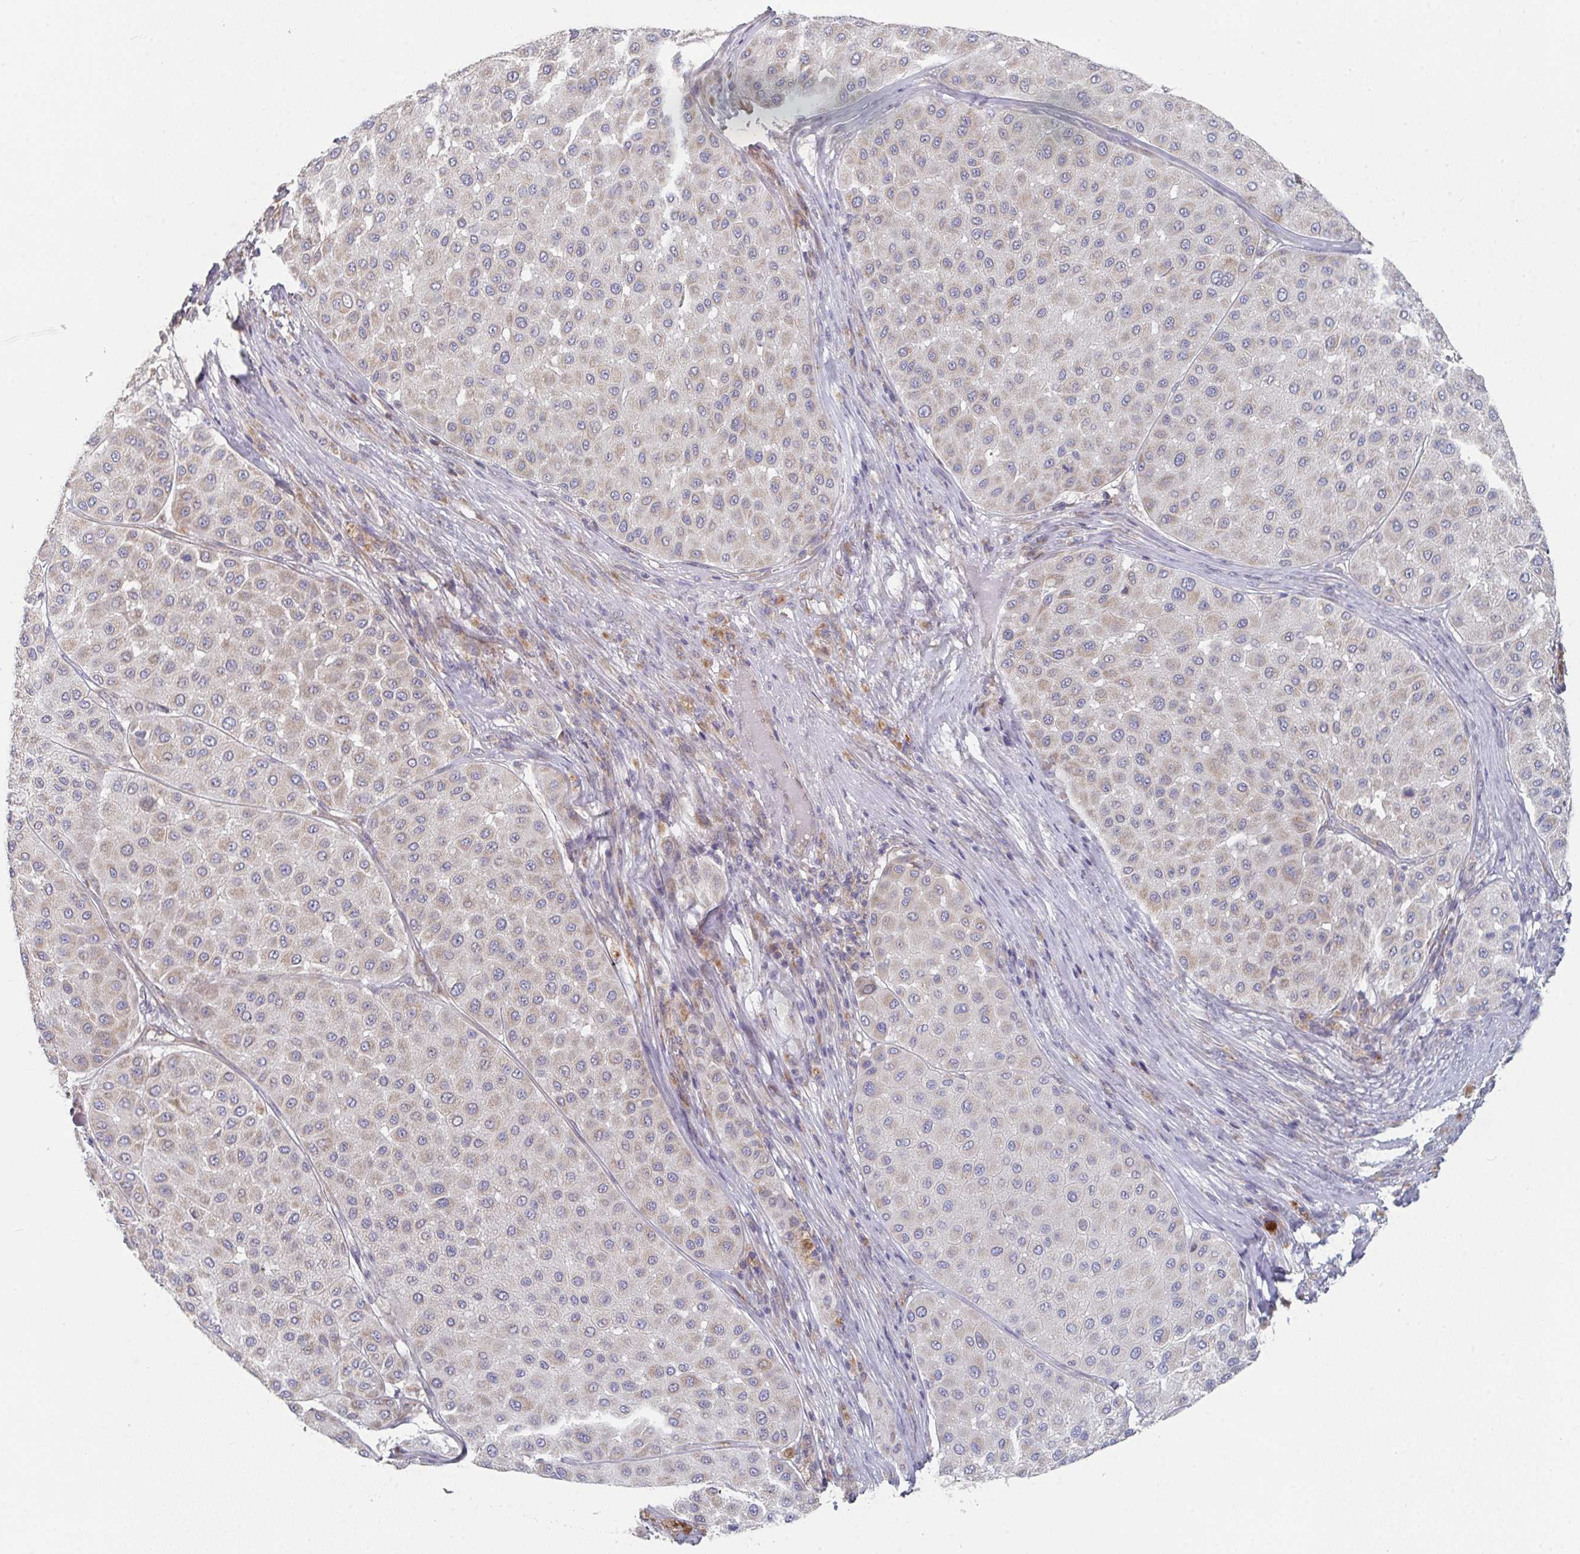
{"staining": {"intensity": "weak", "quantity": "<25%", "location": "cytoplasmic/membranous"}, "tissue": "melanoma", "cell_type": "Tumor cells", "image_type": "cancer", "snomed": [{"axis": "morphology", "description": "Malignant melanoma, Metastatic site"}, {"axis": "topography", "description": "Smooth muscle"}], "caption": "This is a photomicrograph of IHC staining of melanoma, which shows no positivity in tumor cells.", "gene": "ELOVL1", "patient": {"sex": "male", "age": 41}}